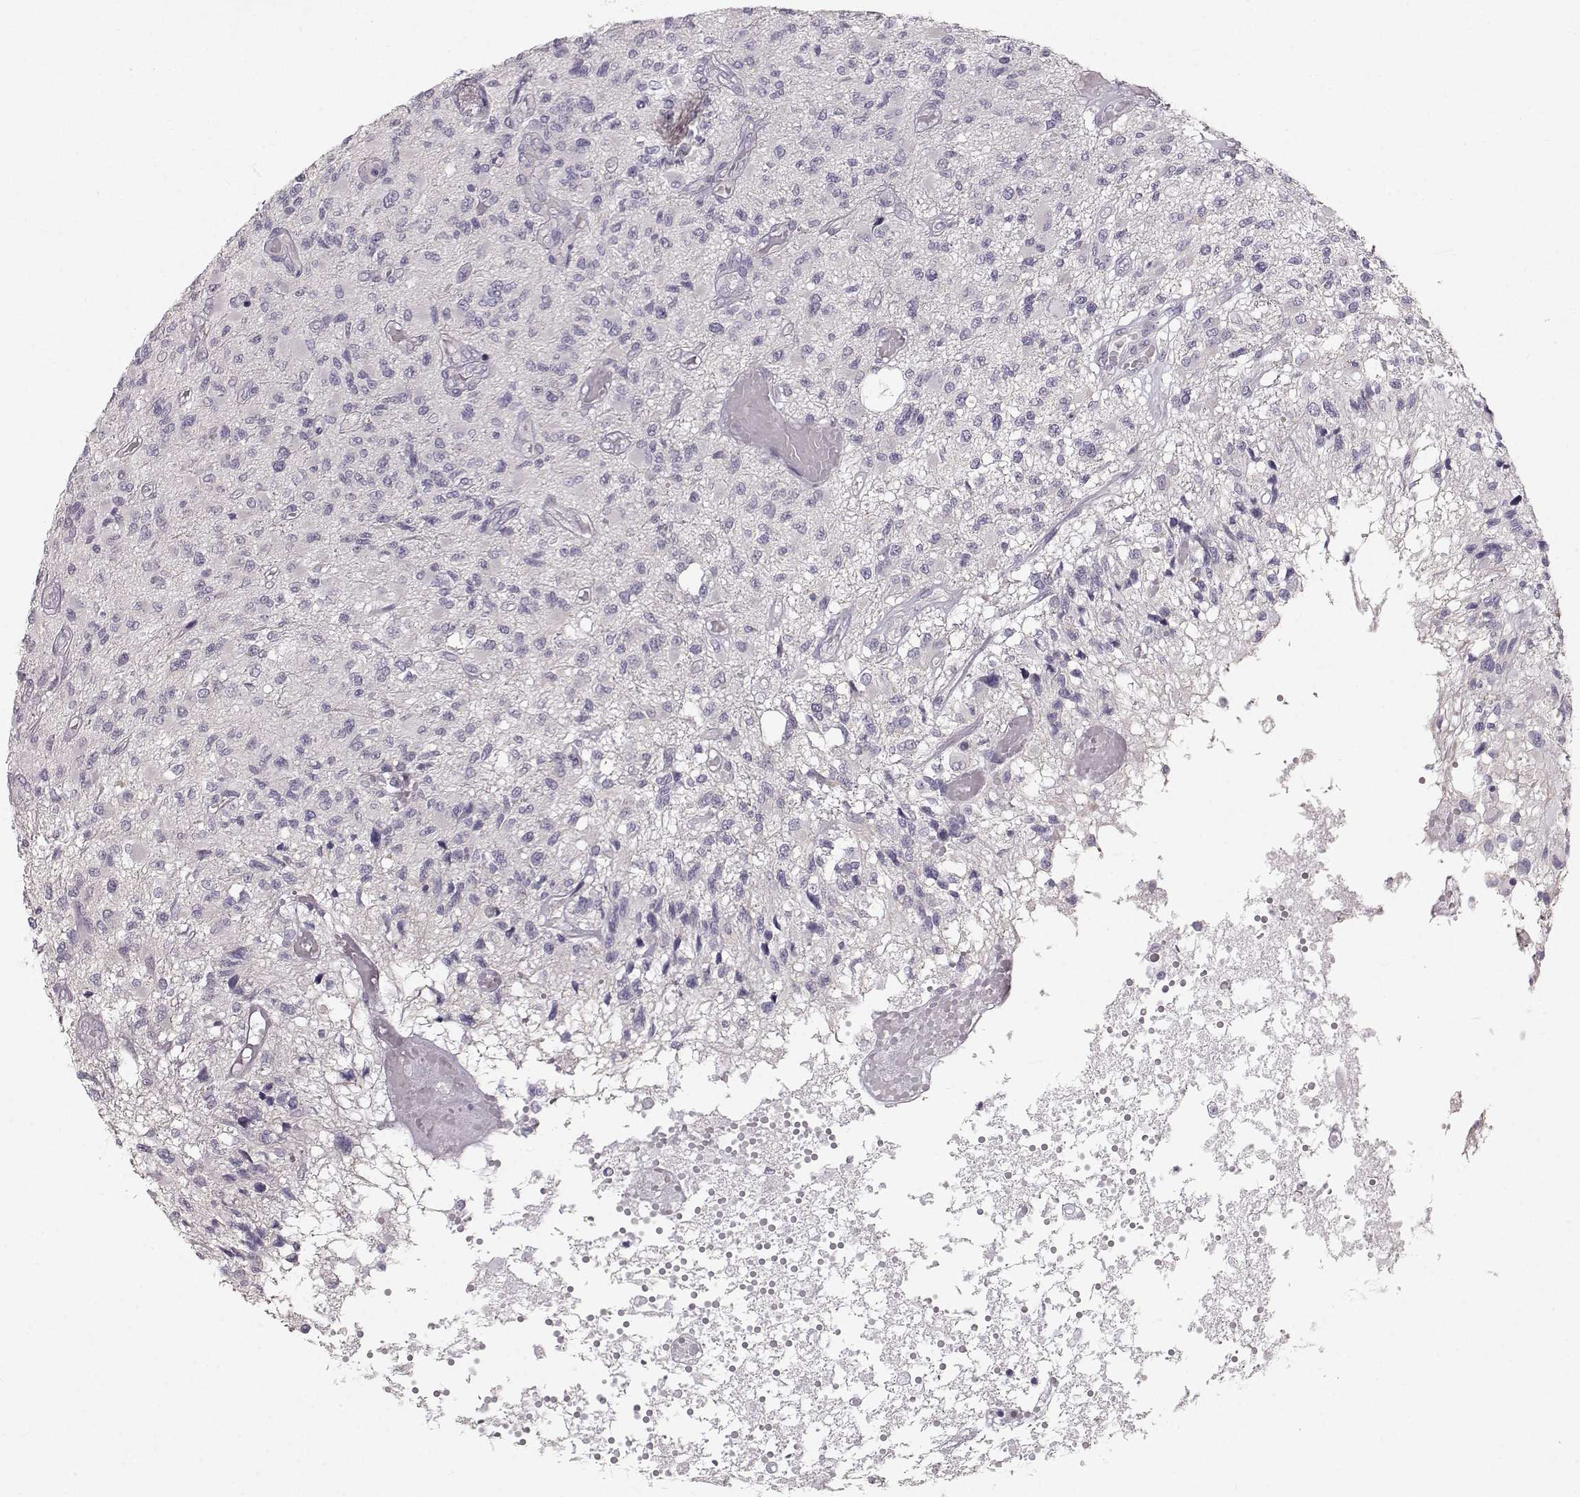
{"staining": {"intensity": "negative", "quantity": "none", "location": "none"}, "tissue": "glioma", "cell_type": "Tumor cells", "image_type": "cancer", "snomed": [{"axis": "morphology", "description": "Glioma, malignant, High grade"}, {"axis": "topography", "description": "Brain"}], "caption": "A high-resolution histopathology image shows immunohistochemistry staining of glioma, which shows no significant staining in tumor cells.", "gene": "OIP5", "patient": {"sex": "female", "age": 63}}